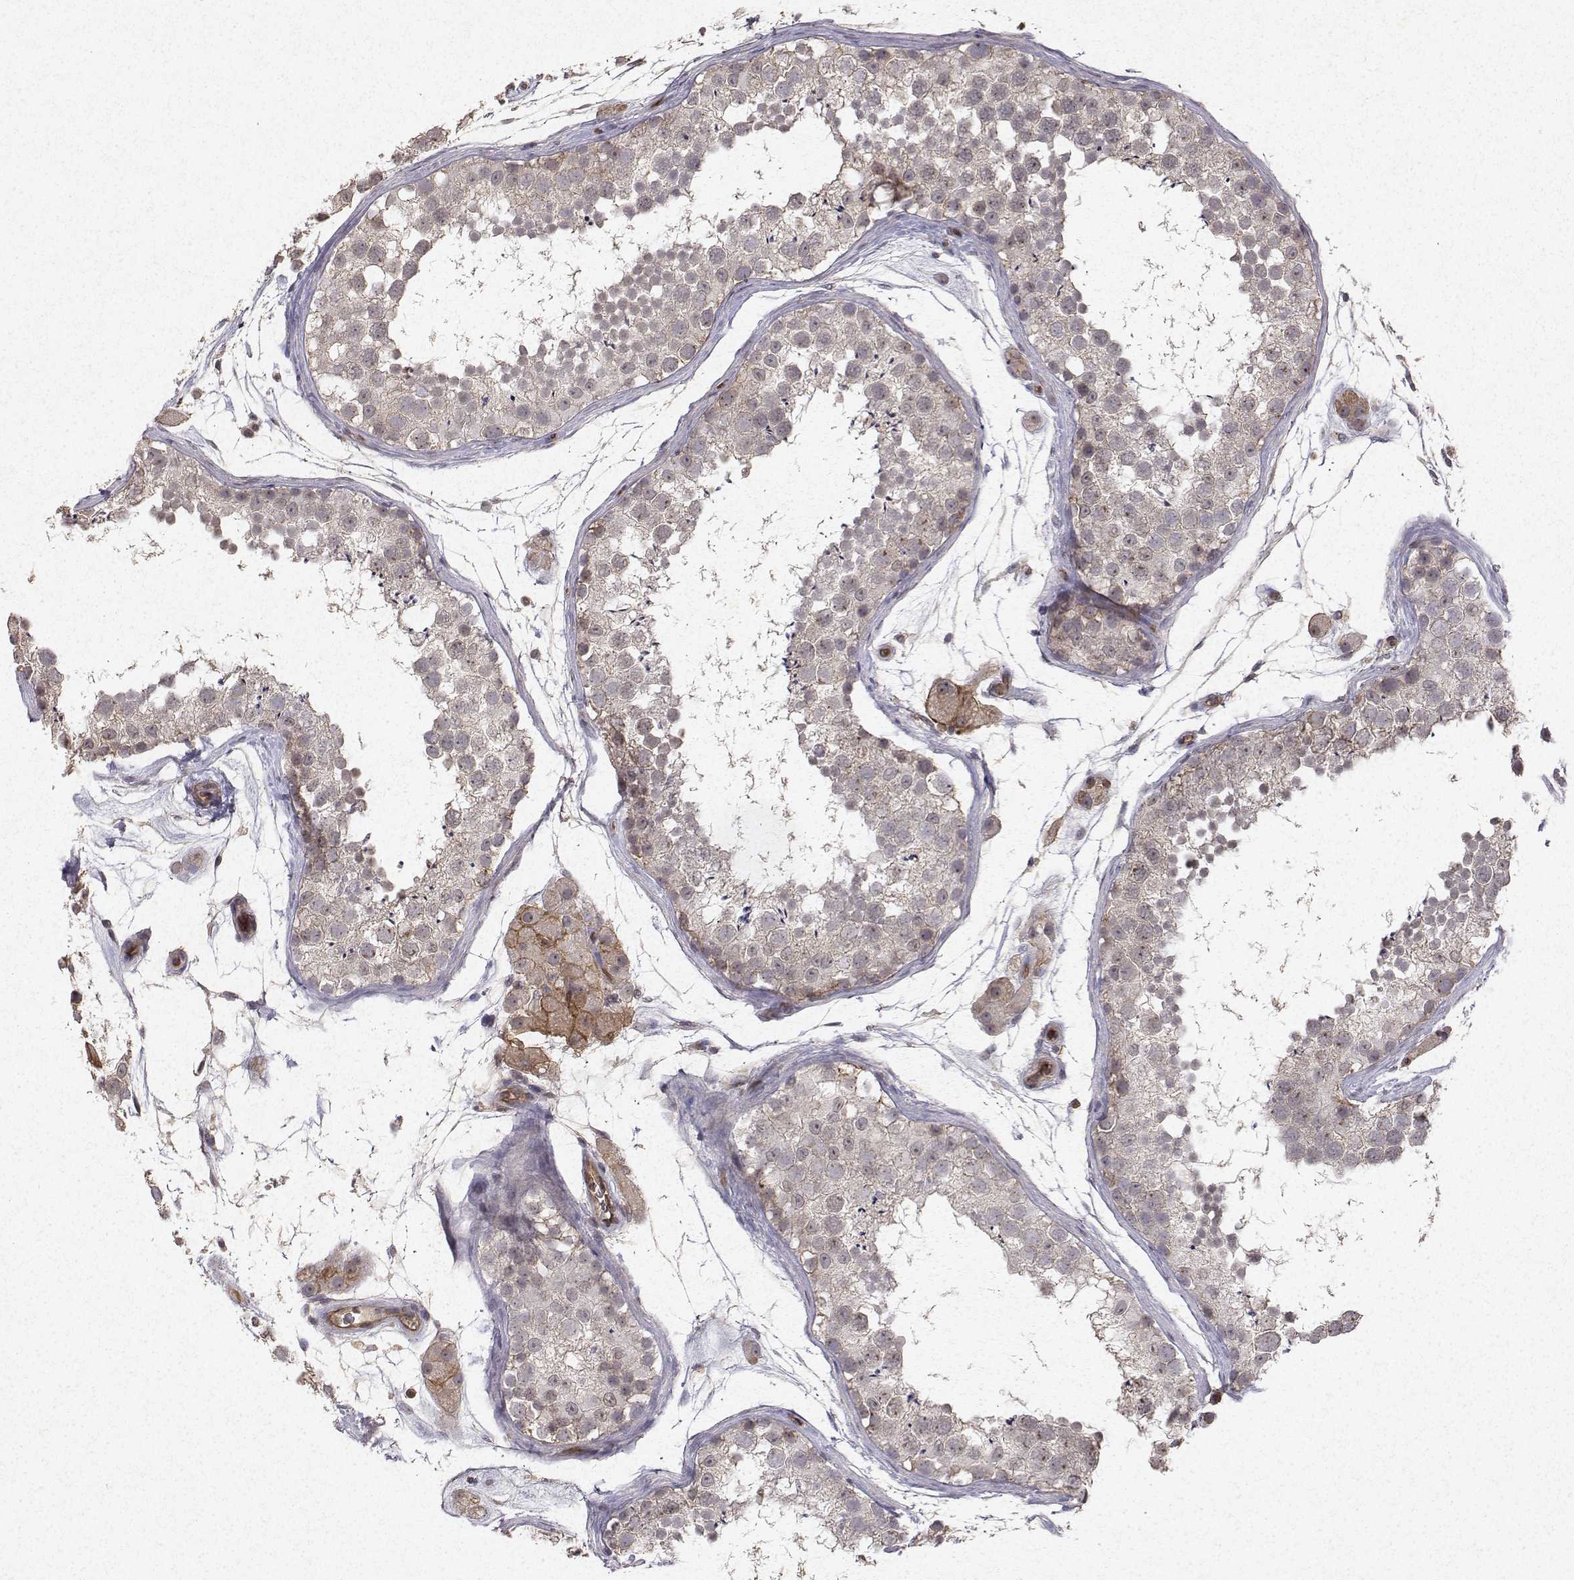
{"staining": {"intensity": "weak", "quantity": "<25%", "location": "cytoplasmic/membranous"}, "tissue": "testis", "cell_type": "Cells in seminiferous ducts", "image_type": "normal", "snomed": [{"axis": "morphology", "description": "Normal tissue, NOS"}, {"axis": "topography", "description": "Testis"}], "caption": "IHC photomicrograph of normal human testis stained for a protein (brown), which exhibits no expression in cells in seminiferous ducts.", "gene": "PTPRG", "patient": {"sex": "male", "age": 41}}